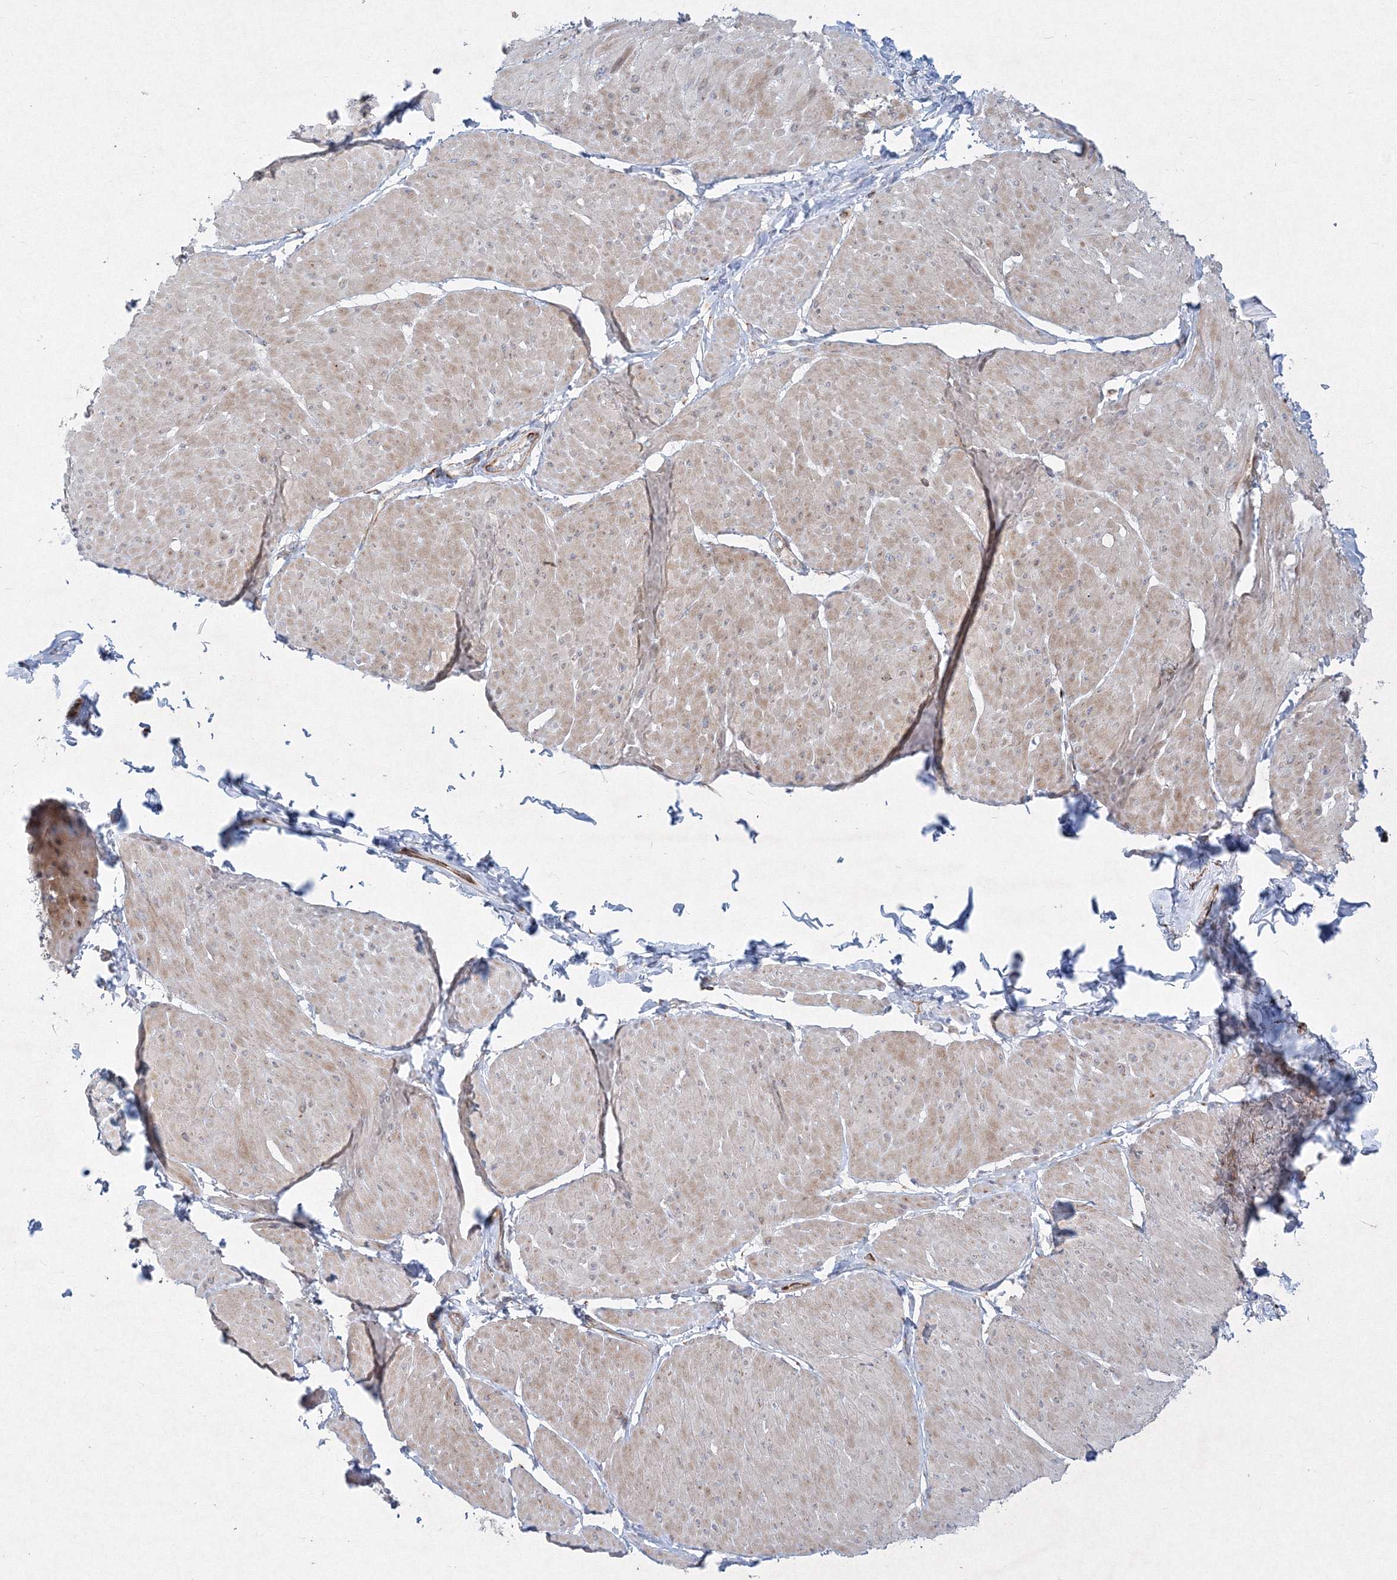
{"staining": {"intensity": "weak", "quantity": ">75%", "location": "cytoplasmic/membranous"}, "tissue": "smooth muscle", "cell_type": "Smooth muscle cells", "image_type": "normal", "snomed": [{"axis": "morphology", "description": "Urothelial carcinoma, High grade"}, {"axis": "topography", "description": "Urinary bladder"}], "caption": "Smooth muscle cells demonstrate weak cytoplasmic/membranous positivity in approximately >75% of cells in benign smooth muscle.", "gene": "WDR49", "patient": {"sex": "male", "age": 46}}